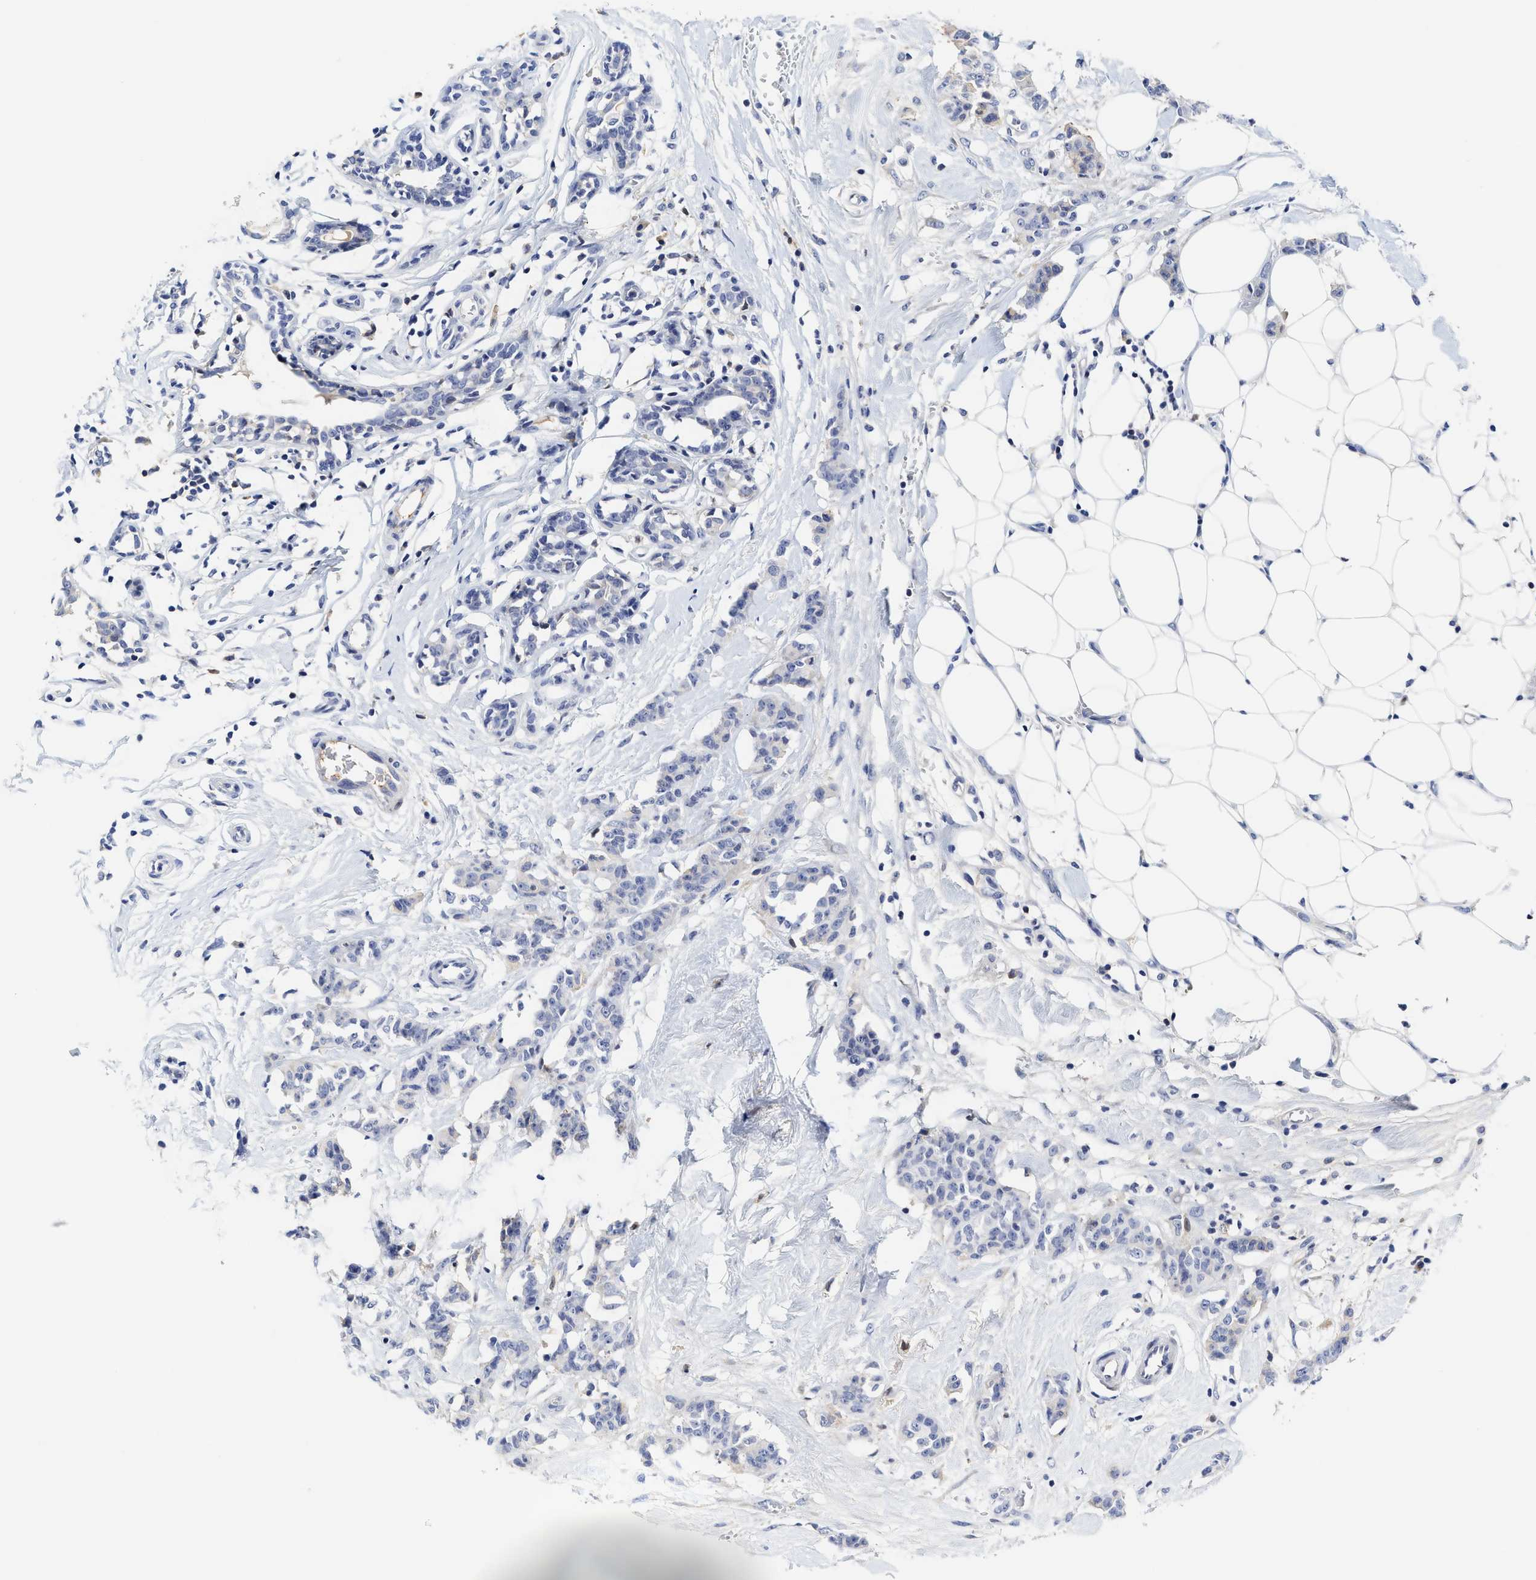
{"staining": {"intensity": "negative", "quantity": "none", "location": "none"}, "tissue": "breast cancer", "cell_type": "Tumor cells", "image_type": "cancer", "snomed": [{"axis": "morphology", "description": "Normal tissue, NOS"}, {"axis": "morphology", "description": "Duct carcinoma"}, {"axis": "topography", "description": "Breast"}], "caption": "Tumor cells show no significant staining in breast infiltrating ductal carcinoma.", "gene": "C2", "patient": {"sex": "female", "age": 40}}